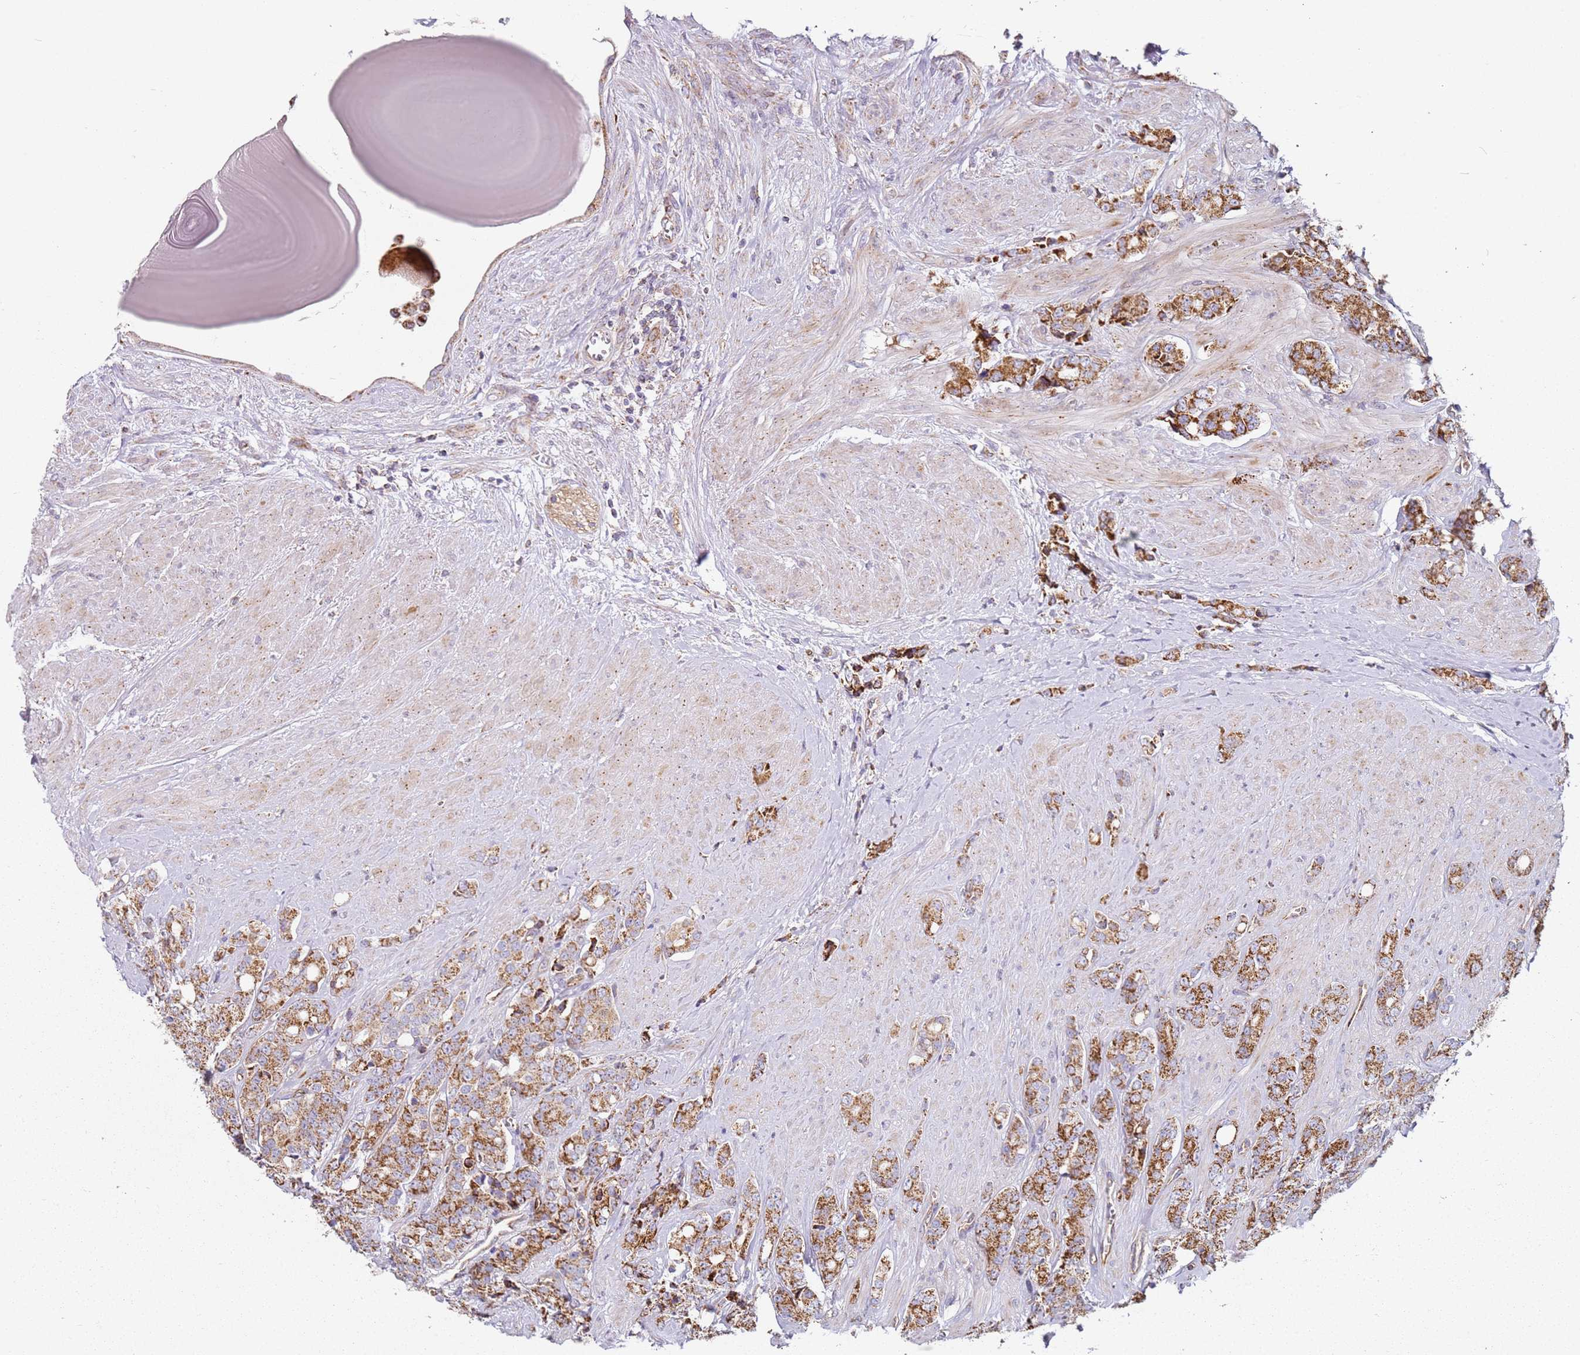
{"staining": {"intensity": "moderate", "quantity": ">75%", "location": "cytoplasmic/membranous"}, "tissue": "prostate cancer", "cell_type": "Tumor cells", "image_type": "cancer", "snomed": [{"axis": "morphology", "description": "Adenocarcinoma, High grade"}, {"axis": "topography", "description": "Prostate"}], "caption": "About >75% of tumor cells in human adenocarcinoma (high-grade) (prostate) exhibit moderate cytoplasmic/membranous protein expression as visualized by brown immunohistochemical staining.", "gene": "ALS2", "patient": {"sex": "male", "age": 62}}